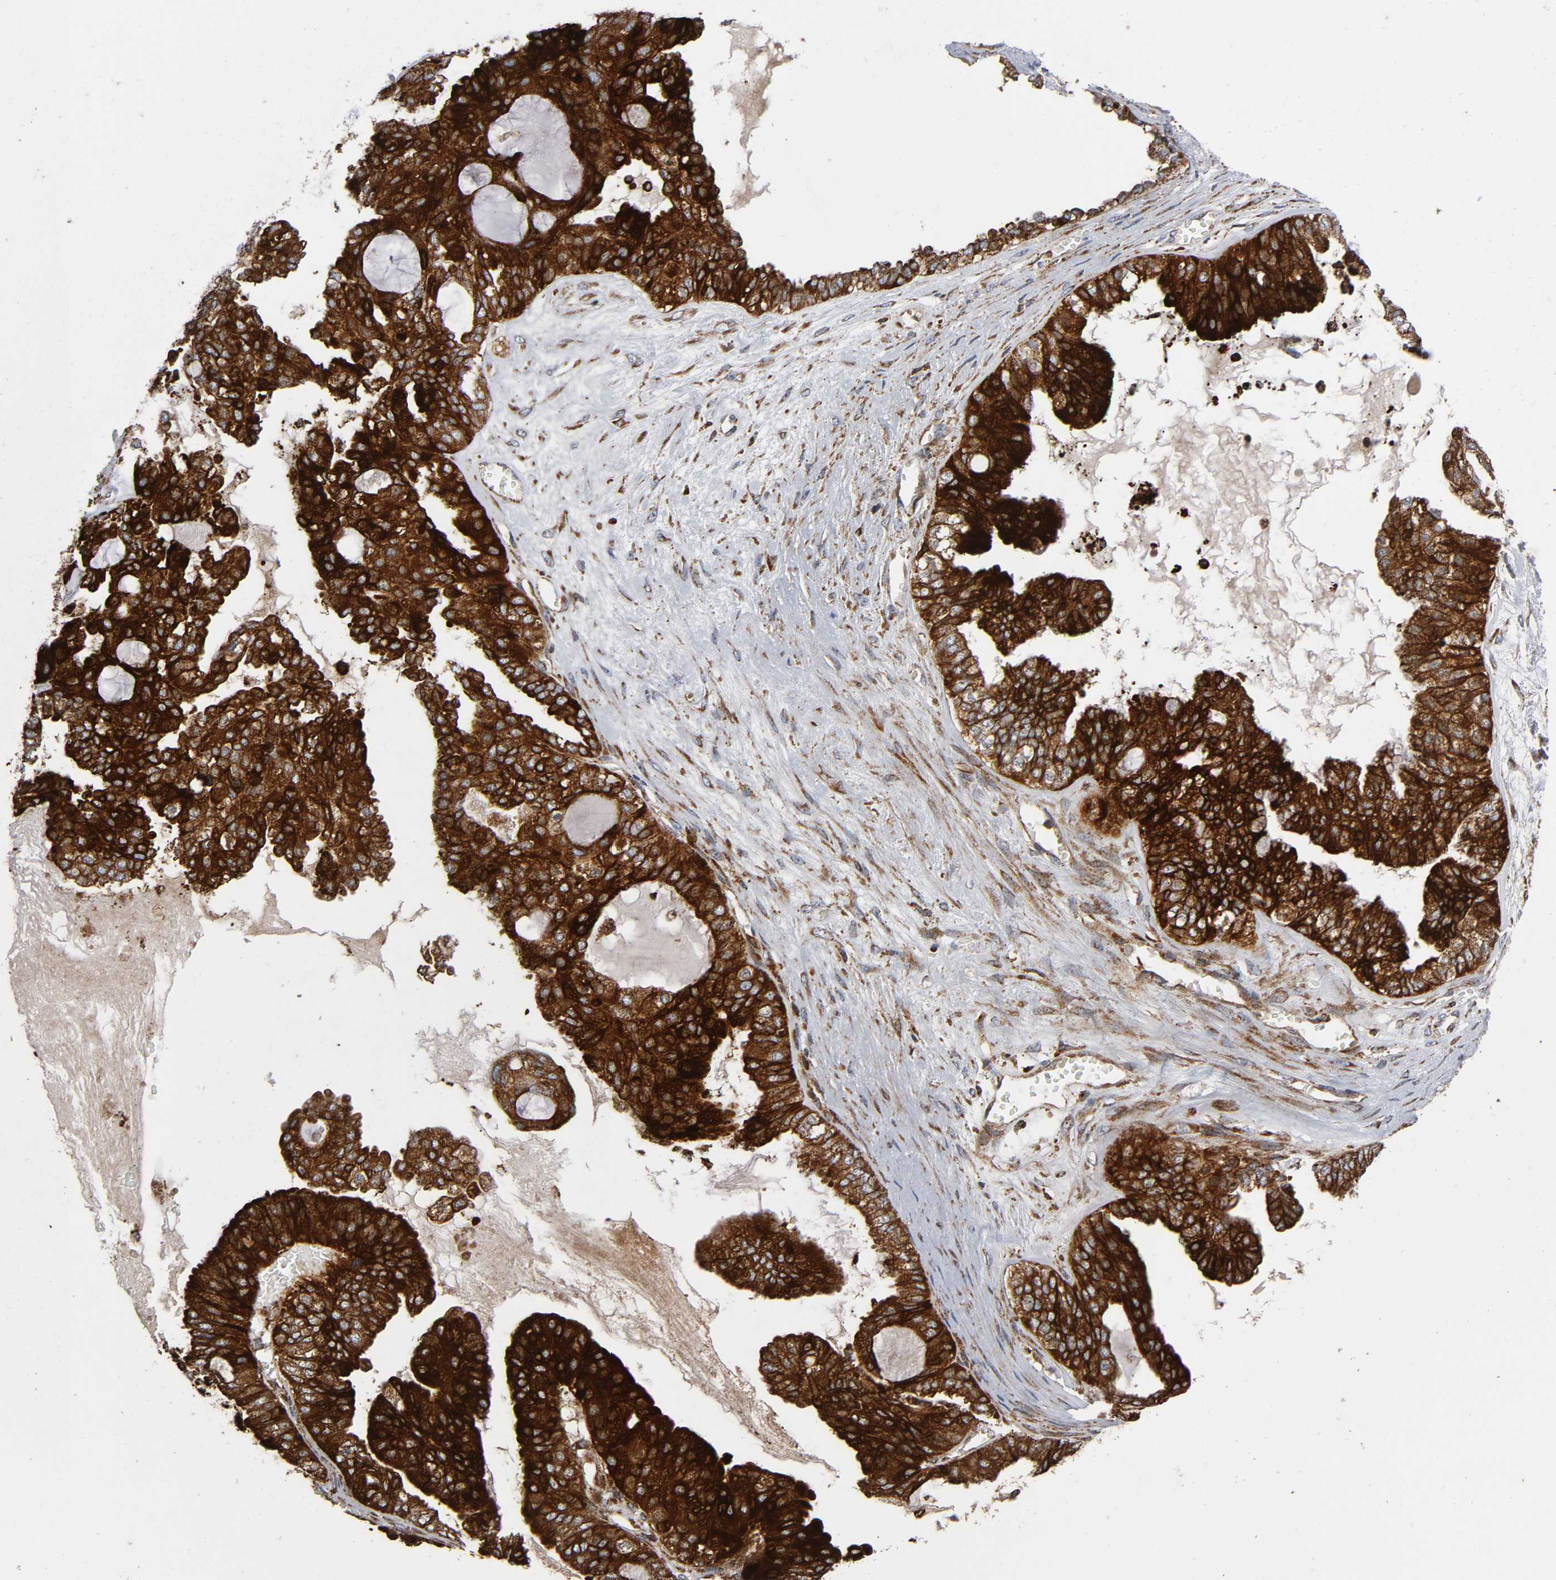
{"staining": {"intensity": "strong", "quantity": ">75%", "location": "cytoplasmic/membranous"}, "tissue": "ovarian cancer", "cell_type": "Tumor cells", "image_type": "cancer", "snomed": [{"axis": "morphology", "description": "Carcinoma, NOS"}, {"axis": "morphology", "description": "Carcinoma, endometroid"}, {"axis": "topography", "description": "Ovary"}], "caption": "This photomicrograph demonstrates ovarian cancer (endometroid carcinoma) stained with immunohistochemistry to label a protein in brown. The cytoplasmic/membranous of tumor cells show strong positivity for the protein. Nuclei are counter-stained blue.", "gene": "MAP3K1", "patient": {"sex": "female", "age": 50}}